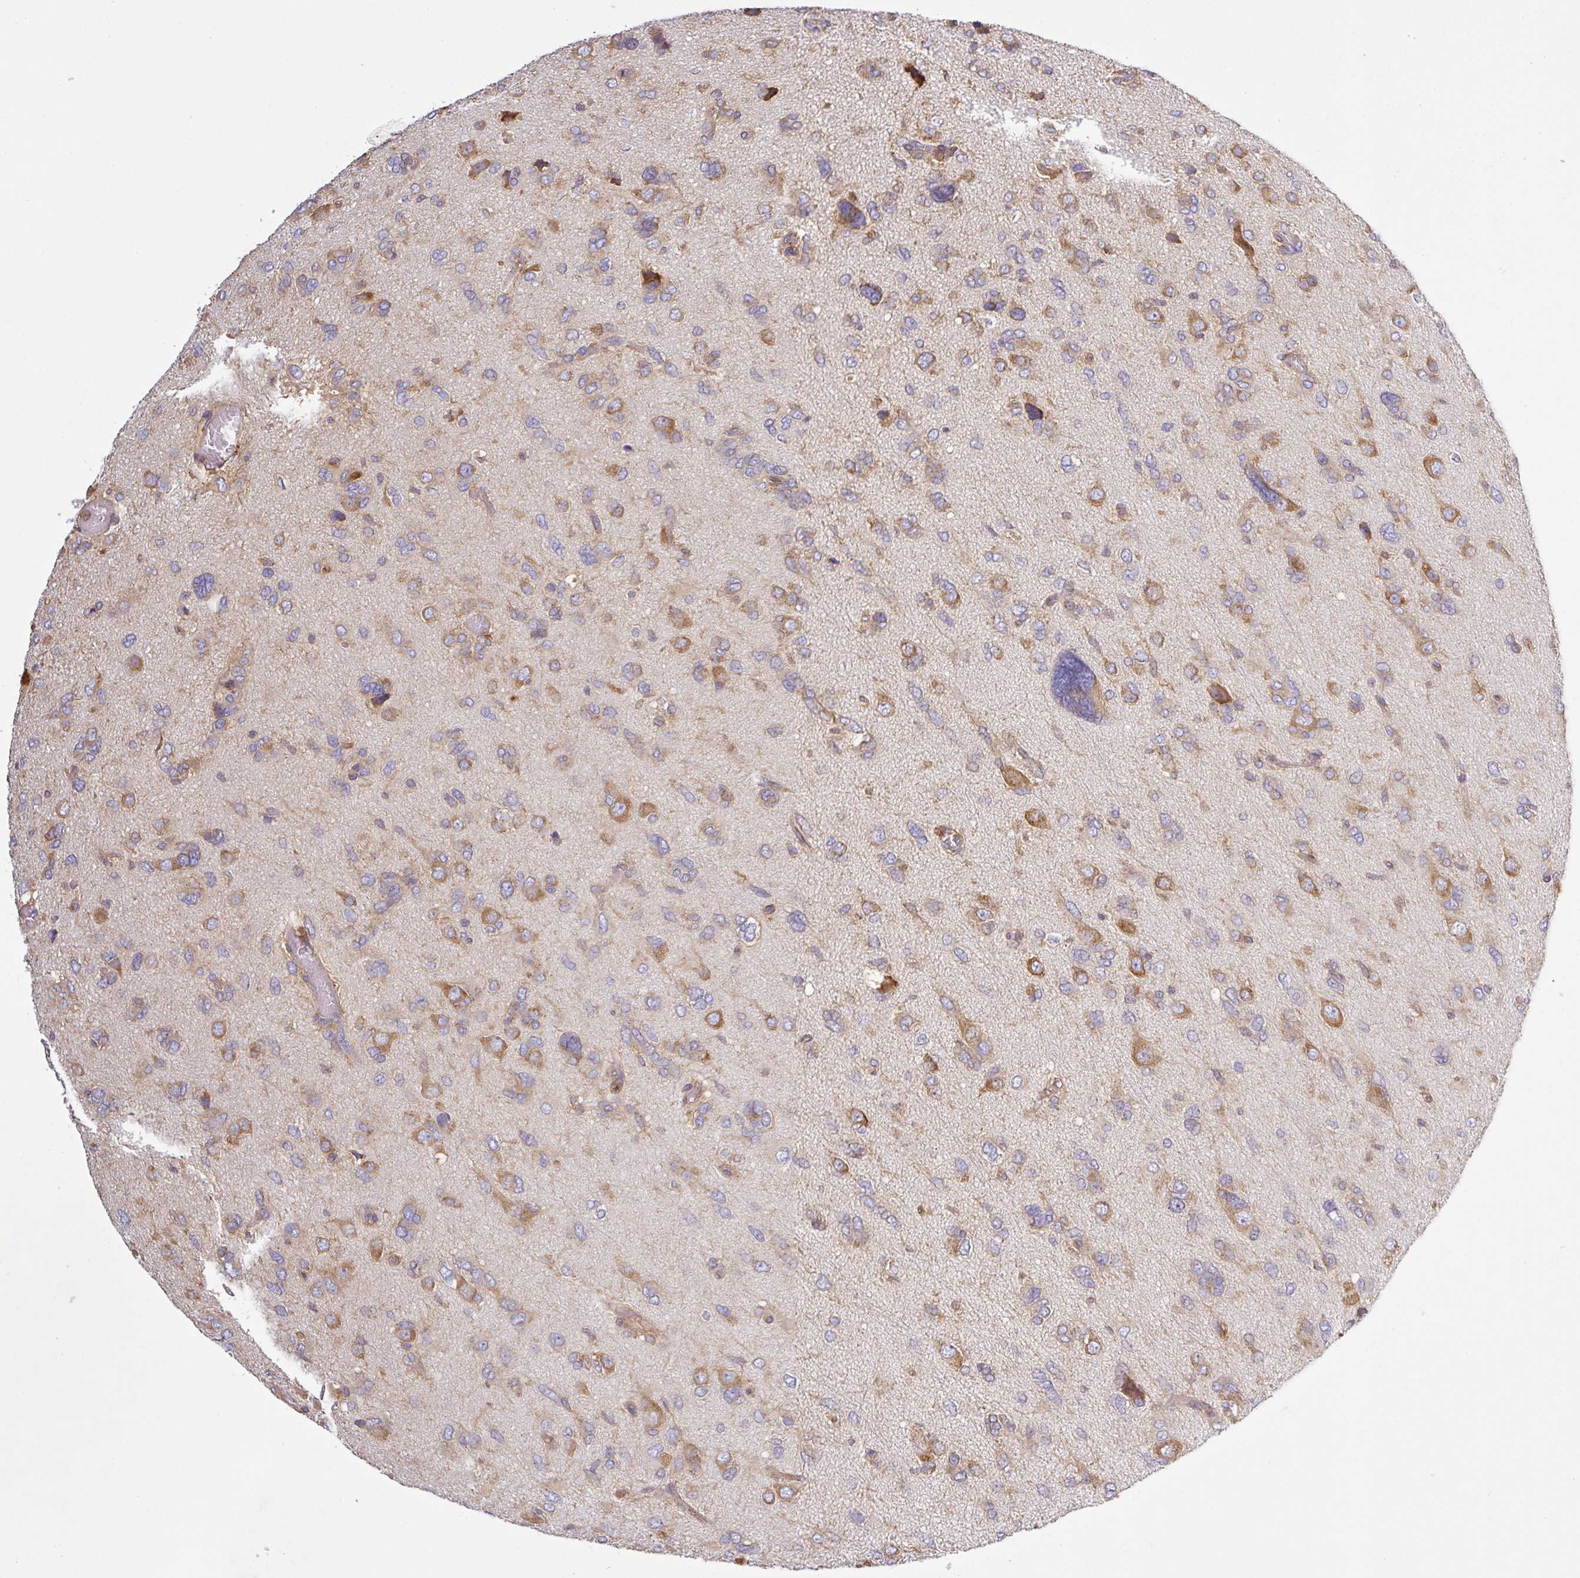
{"staining": {"intensity": "moderate", "quantity": "25%-75%", "location": "cytoplasmic/membranous"}, "tissue": "glioma", "cell_type": "Tumor cells", "image_type": "cancer", "snomed": [{"axis": "morphology", "description": "Glioma, malignant, High grade"}, {"axis": "topography", "description": "Brain"}], "caption": "Tumor cells demonstrate medium levels of moderate cytoplasmic/membranous positivity in about 25%-75% of cells in glioma. The staining is performed using DAB (3,3'-diaminobenzidine) brown chromogen to label protein expression. The nuclei are counter-stained blue using hematoxylin.", "gene": "LRRC74B", "patient": {"sex": "female", "age": 59}}